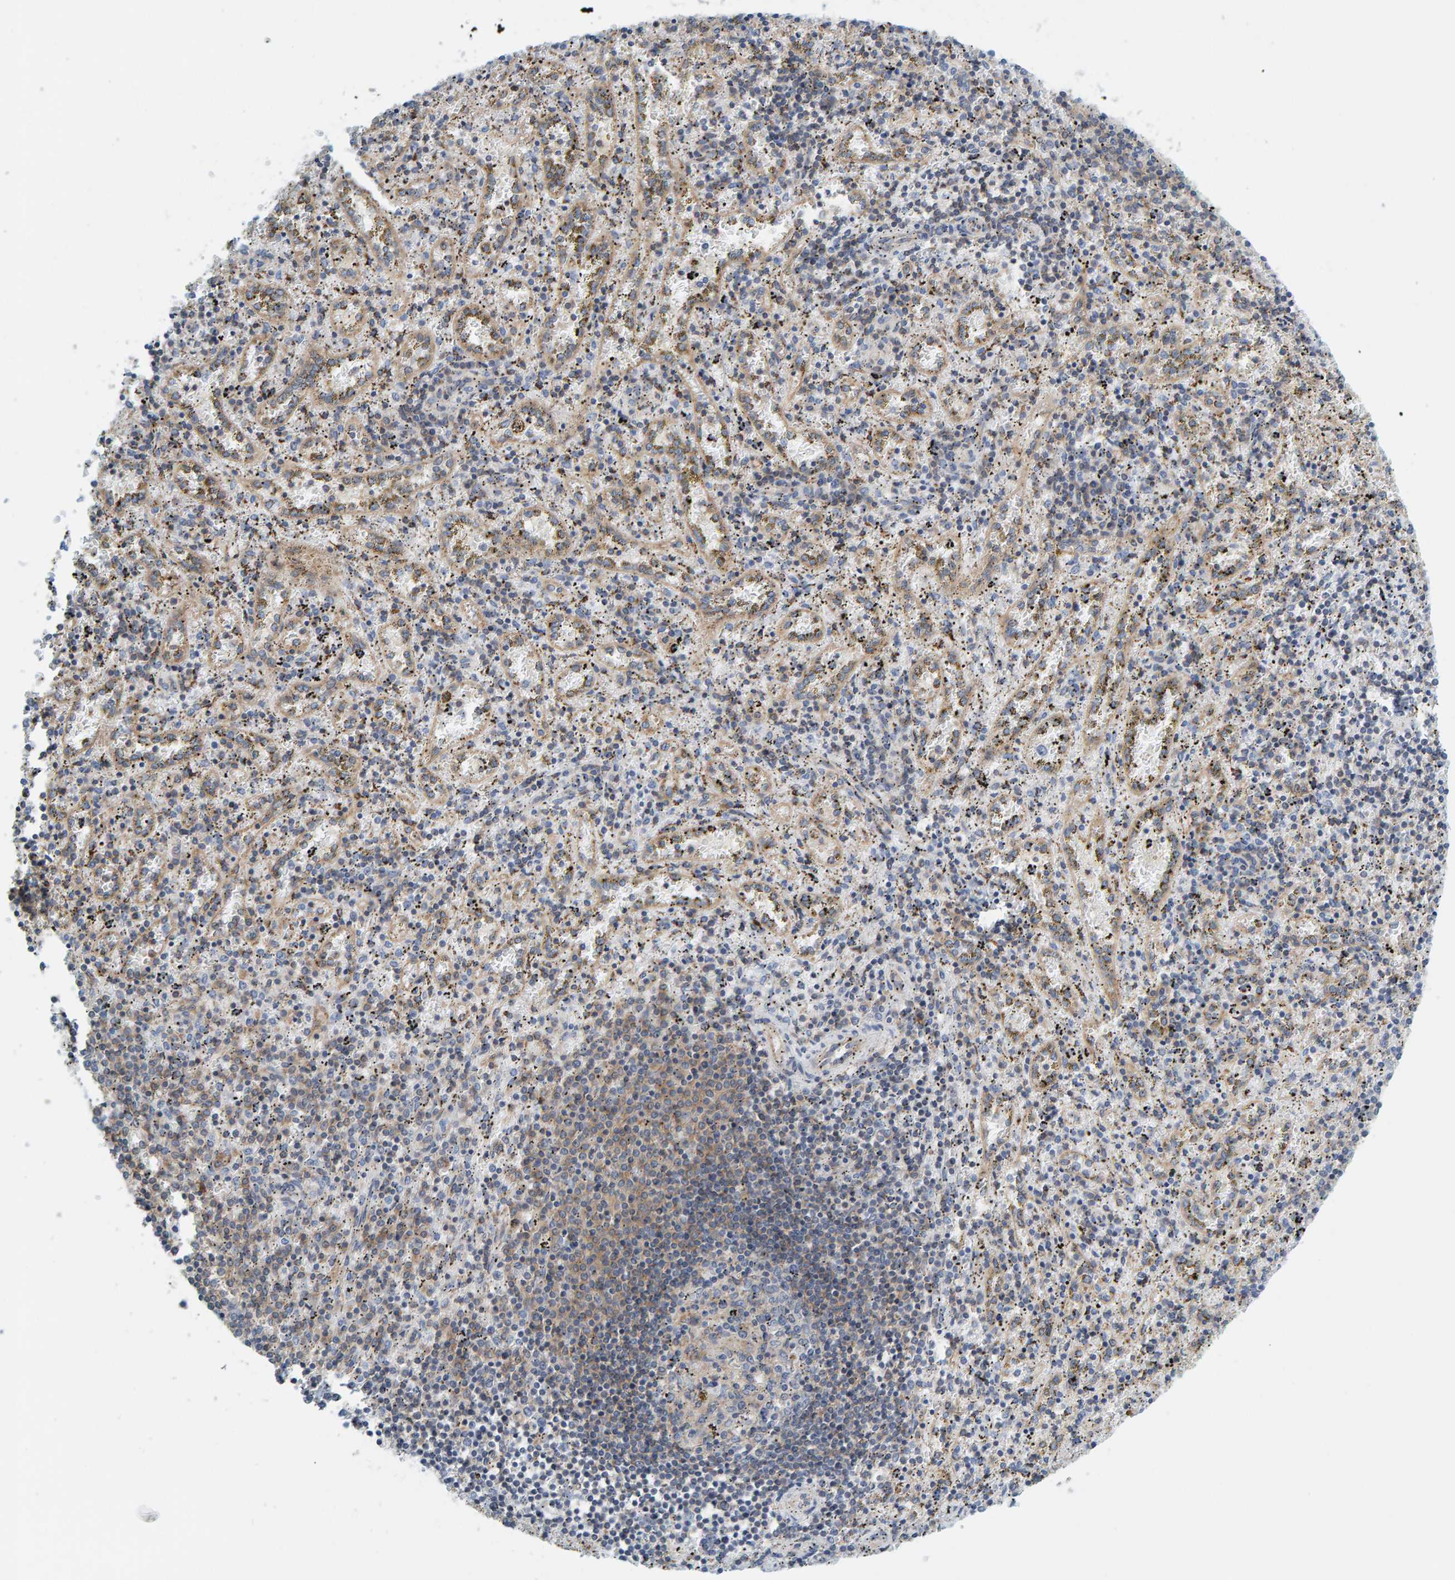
{"staining": {"intensity": "strong", "quantity": "<25%", "location": "cytoplasmic/membranous"}, "tissue": "spleen", "cell_type": "Cells in red pulp", "image_type": "normal", "snomed": [{"axis": "morphology", "description": "Normal tissue, NOS"}, {"axis": "topography", "description": "Spleen"}], "caption": "Spleen stained for a protein (brown) exhibits strong cytoplasmic/membranous positive positivity in about <25% of cells in red pulp.", "gene": "PRKD2", "patient": {"sex": "male", "age": 11}}